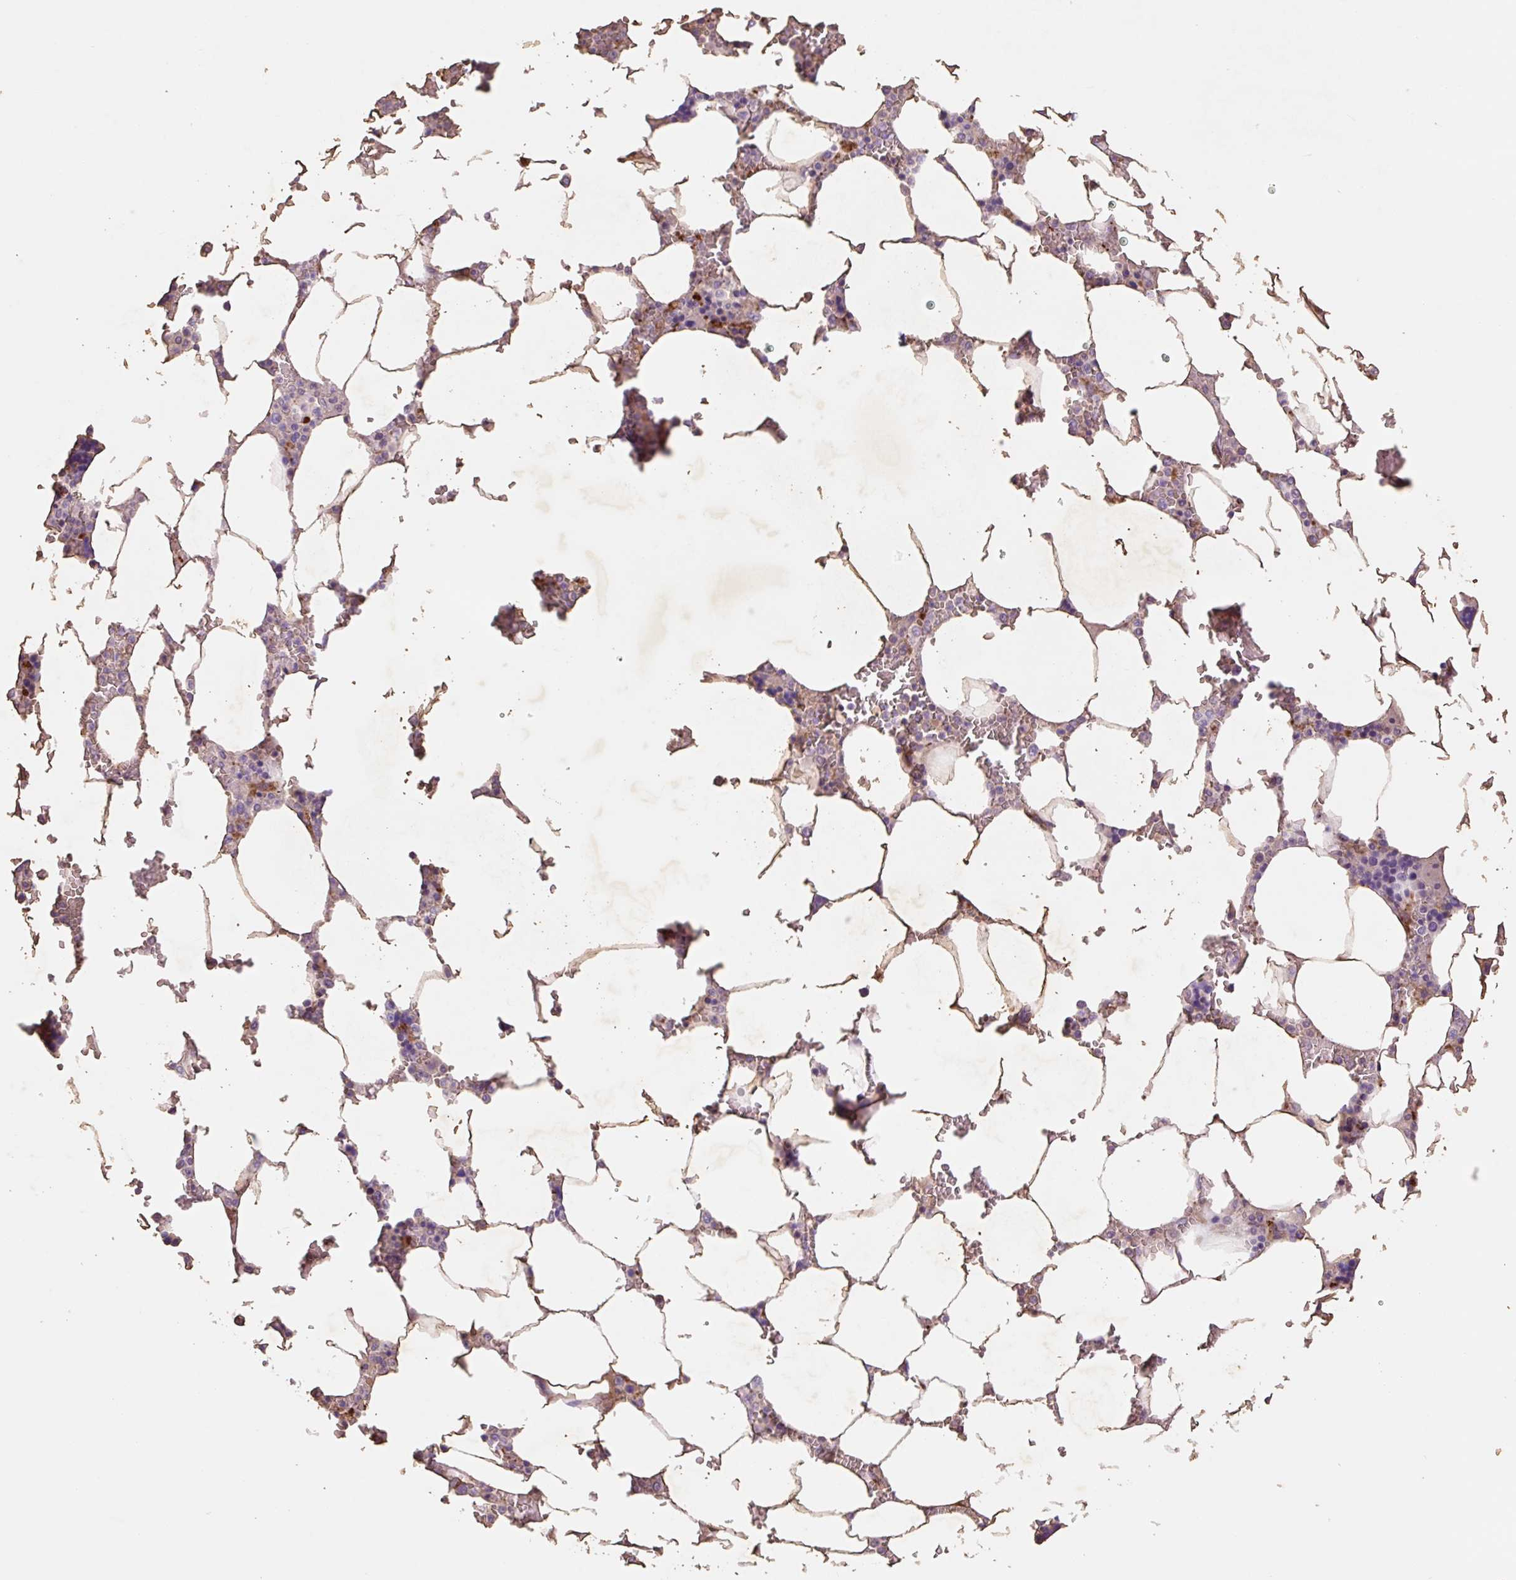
{"staining": {"intensity": "negative", "quantity": "none", "location": "none"}, "tissue": "bone marrow", "cell_type": "Hematopoietic cells", "image_type": "normal", "snomed": [{"axis": "morphology", "description": "Normal tissue, NOS"}, {"axis": "topography", "description": "Bone marrow"}], "caption": "The photomicrograph shows no staining of hematopoietic cells in unremarkable bone marrow.", "gene": "HEXA", "patient": {"sex": "male", "age": 64}}